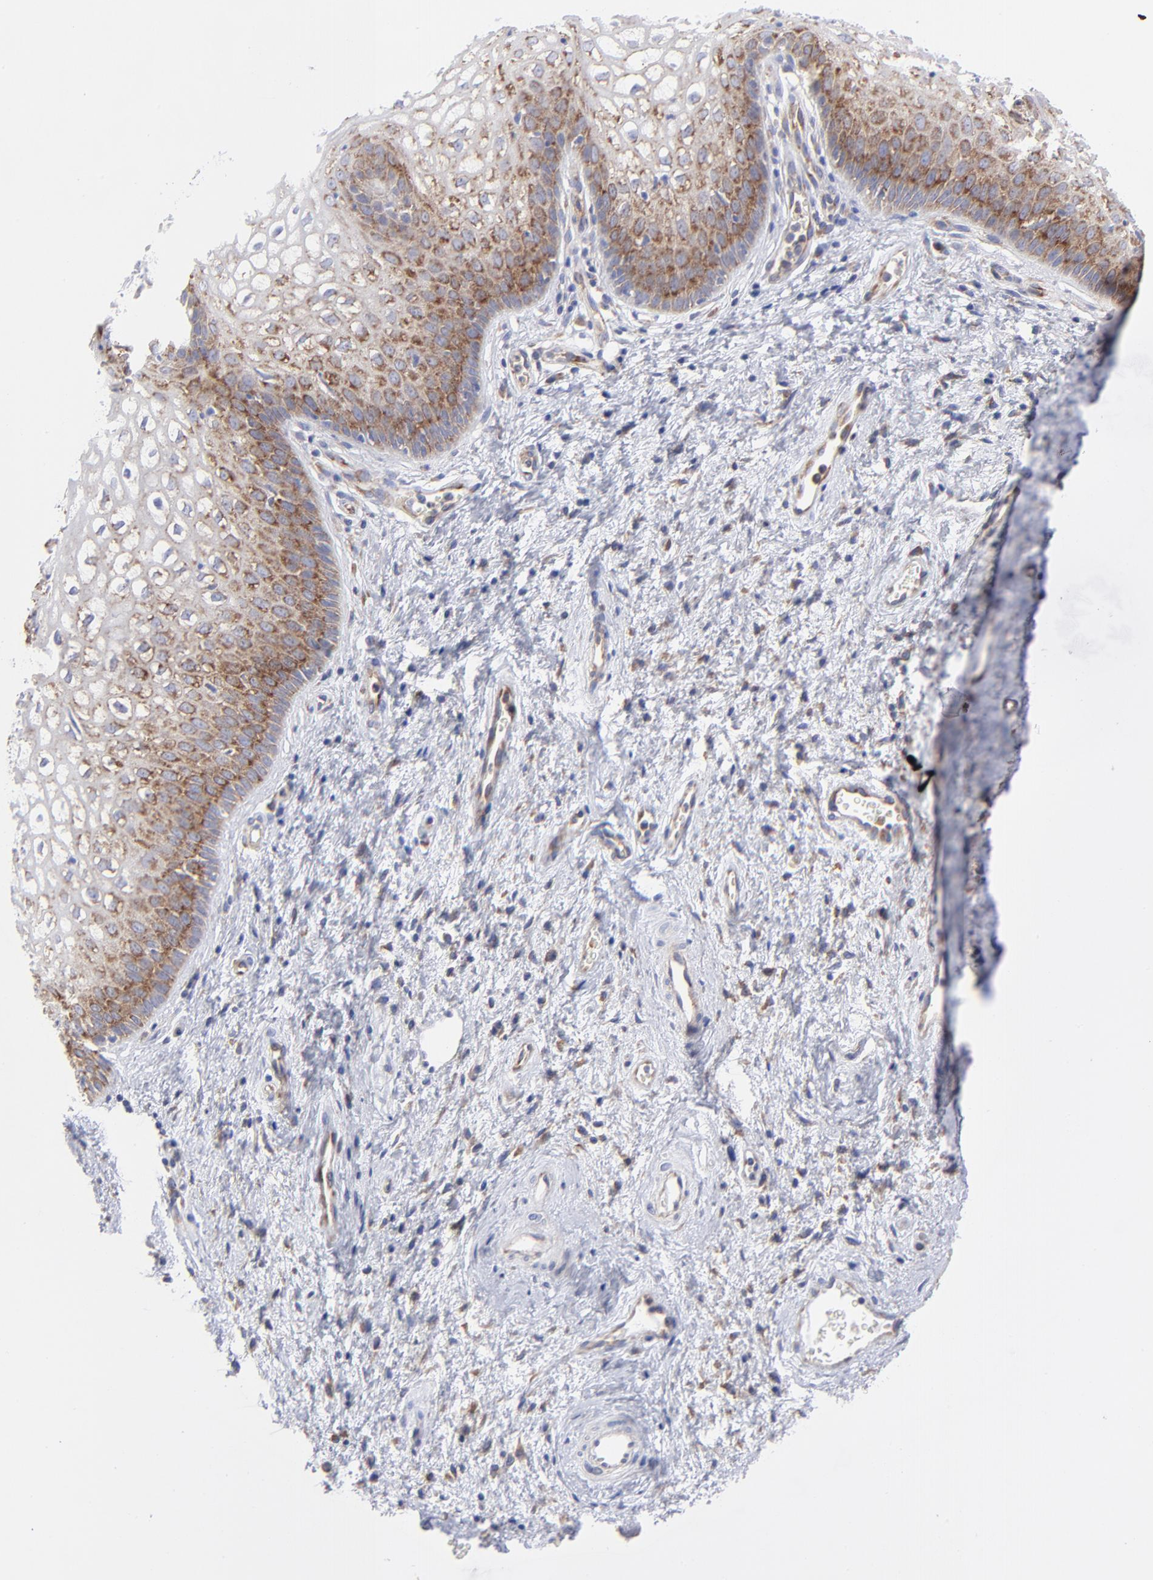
{"staining": {"intensity": "moderate", "quantity": "25%-75%", "location": "cytoplasmic/membranous"}, "tissue": "vagina", "cell_type": "Squamous epithelial cells", "image_type": "normal", "snomed": [{"axis": "morphology", "description": "Normal tissue, NOS"}, {"axis": "topography", "description": "Vagina"}], "caption": "This image reveals unremarkable vagina stained with immunohistochemistry (IHC) to label a protein in brown. The cytoplasmic/membranous of squamous epithelial cells show moderate positivity for the protein. Nuclei are counter-stained blue.", "gene": "EIF2AK2", "patient": {"sex": "female", "age": 34}}